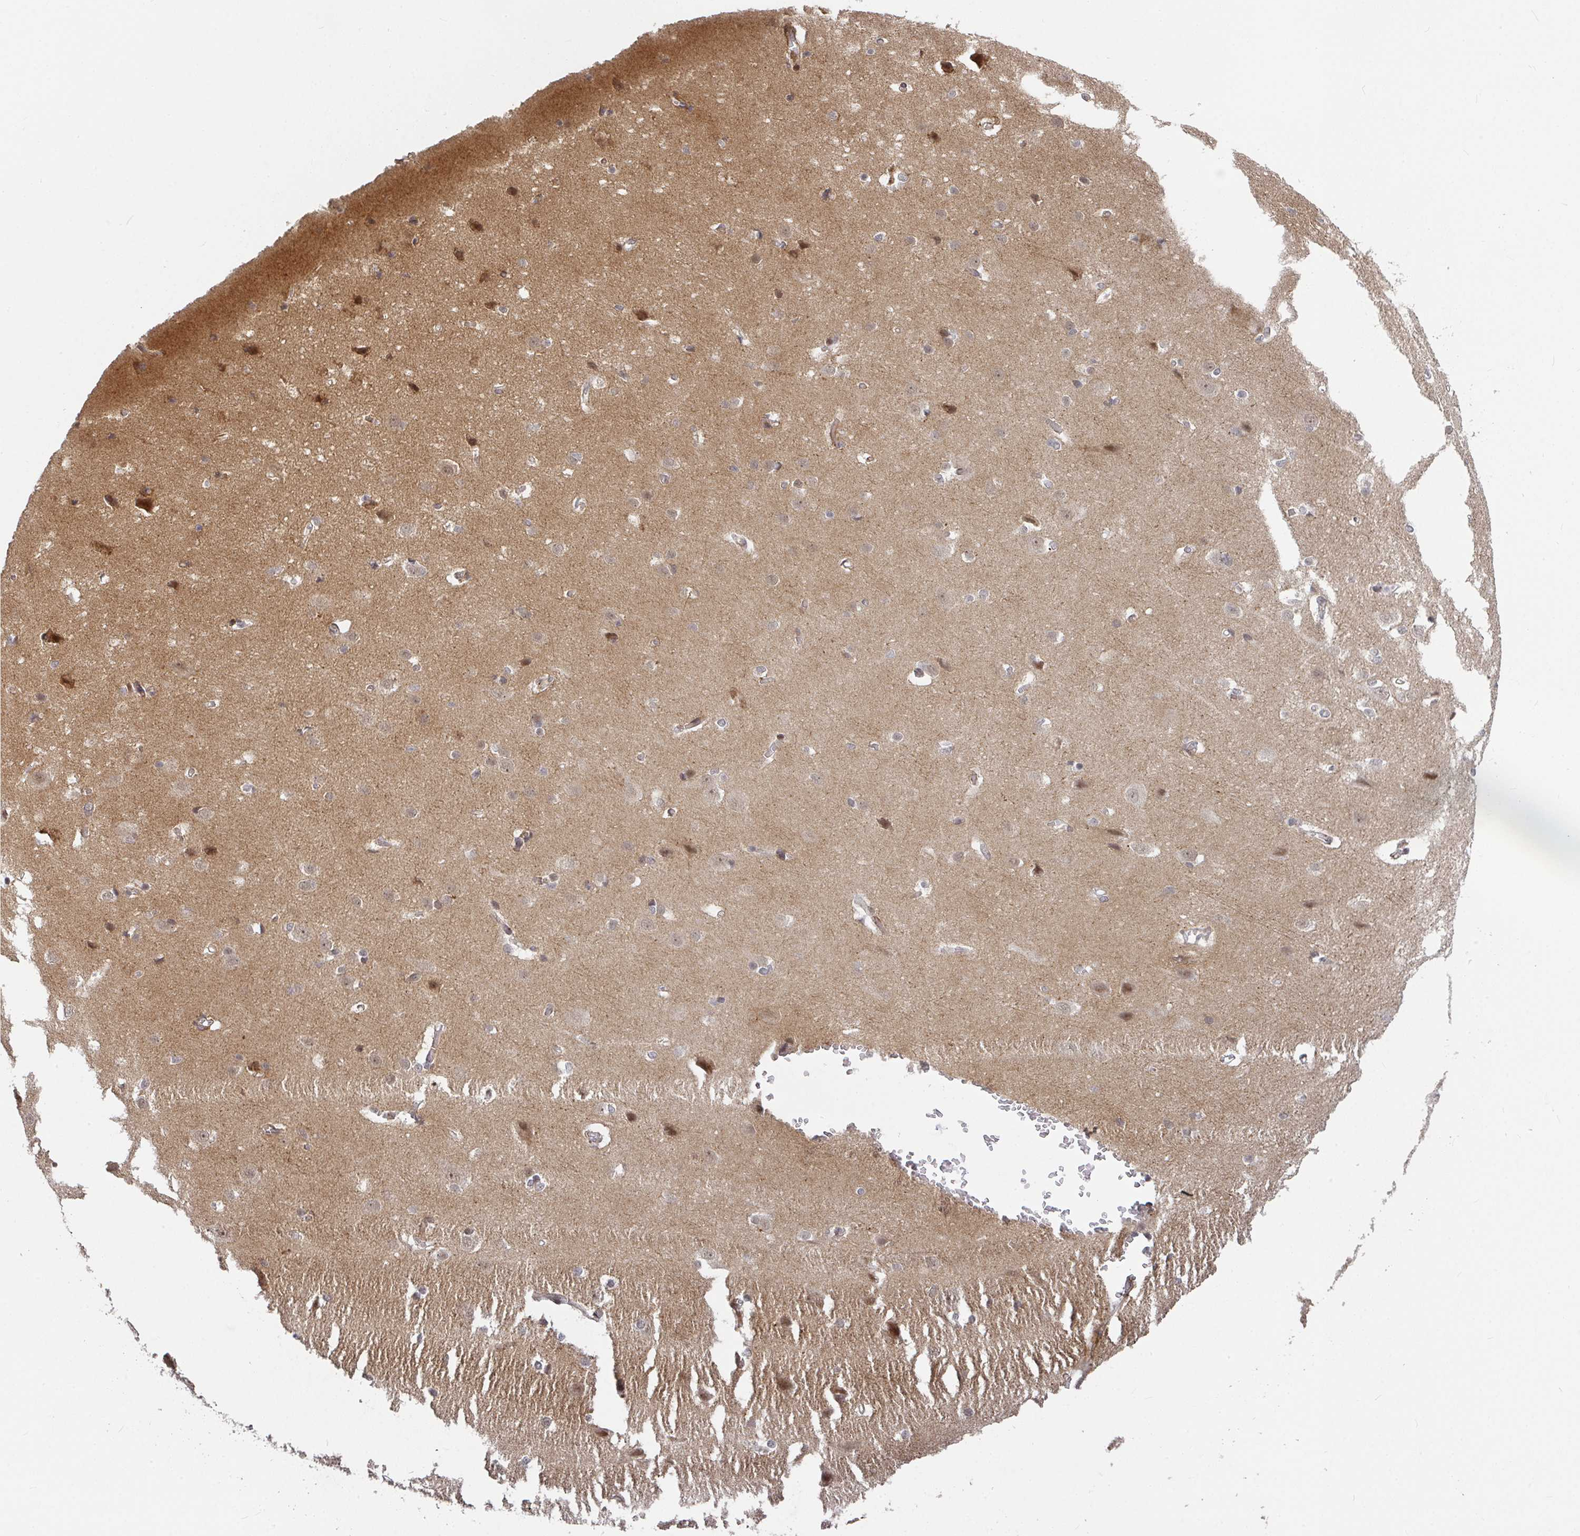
{"staining": {"intensity": "weak", "quantity": "25%-75%", "location": "cytoplasmic/membranous"}, "tissue": "cerebral cortex", "cell_type": "Endothelial cells", "image_type": "normal", "snomed": [{"axis": "morphology", "description": "Normal tissue, NOS"}, {"axis": "topography", "description": "Cerebral cortex"}], "caption": "Brown immunohistochemical staining in normal cerebral cortex demonstrates weak cytoplasmic/membranous expression in approximately 25%-75% of endothelial cells.", "gene": "RBBP5", "patient": {"sex": "male", "age": 37}}